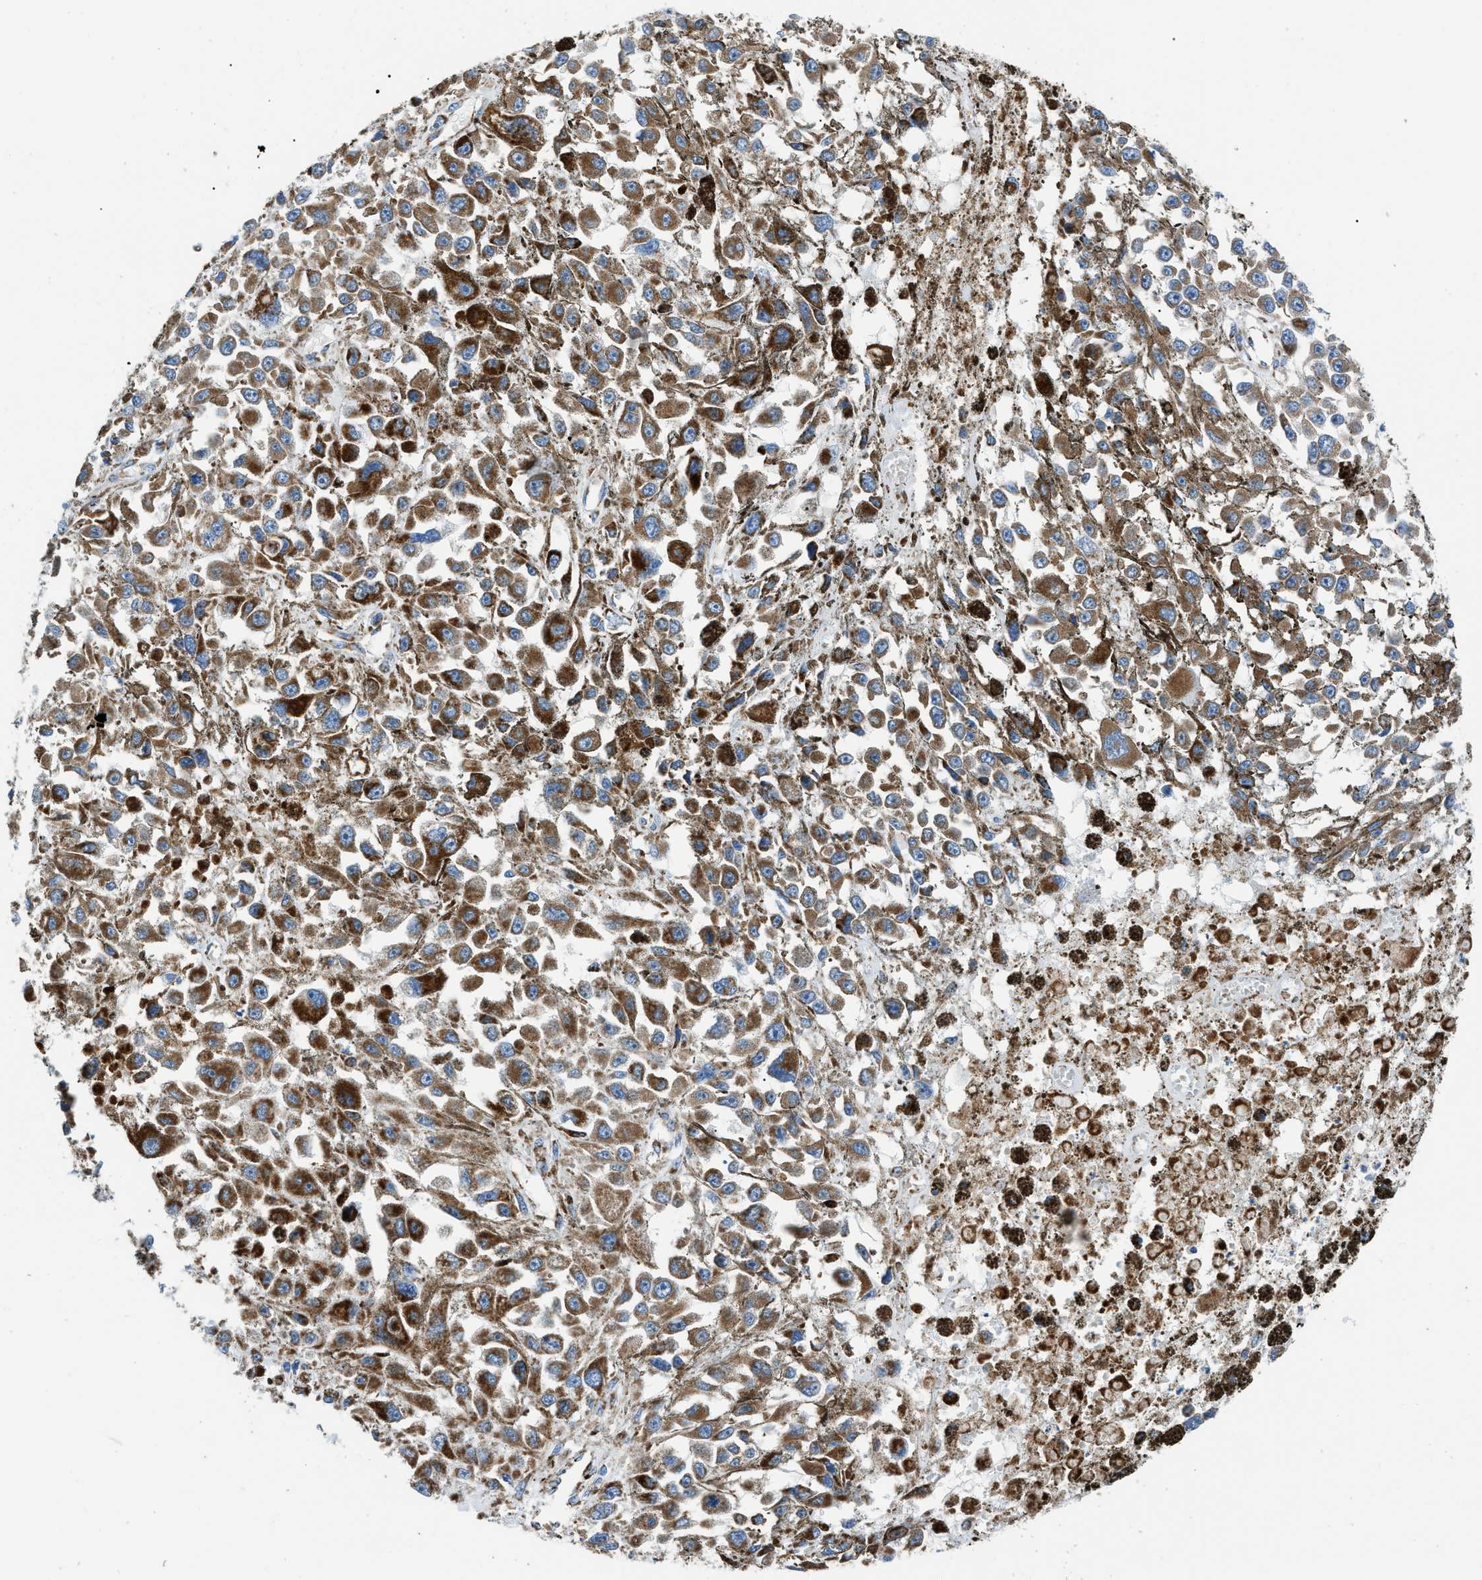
{"staining": {"intensity": "strong", "quantity": ">75%", "location": "cytoplasmic/membranous"}, "tissue": "melanoma", "cell_type": "Tumor cells", "image_type": "cancer", "snomed": [{"axis": "morphology", "description": "Malignant melanoma, Metastatic site"}, {"axis": "topography", "description": "Lymph node"}], "caption": "Strong cytoplasmic/membranous protein expression is appreciated in approximately >75% of tumor cells in malignant melanoma (metastatic site). Nuclei are stained in blue.", "gene": "PHB2", "patient": {"sex": "male", "age": 59}}